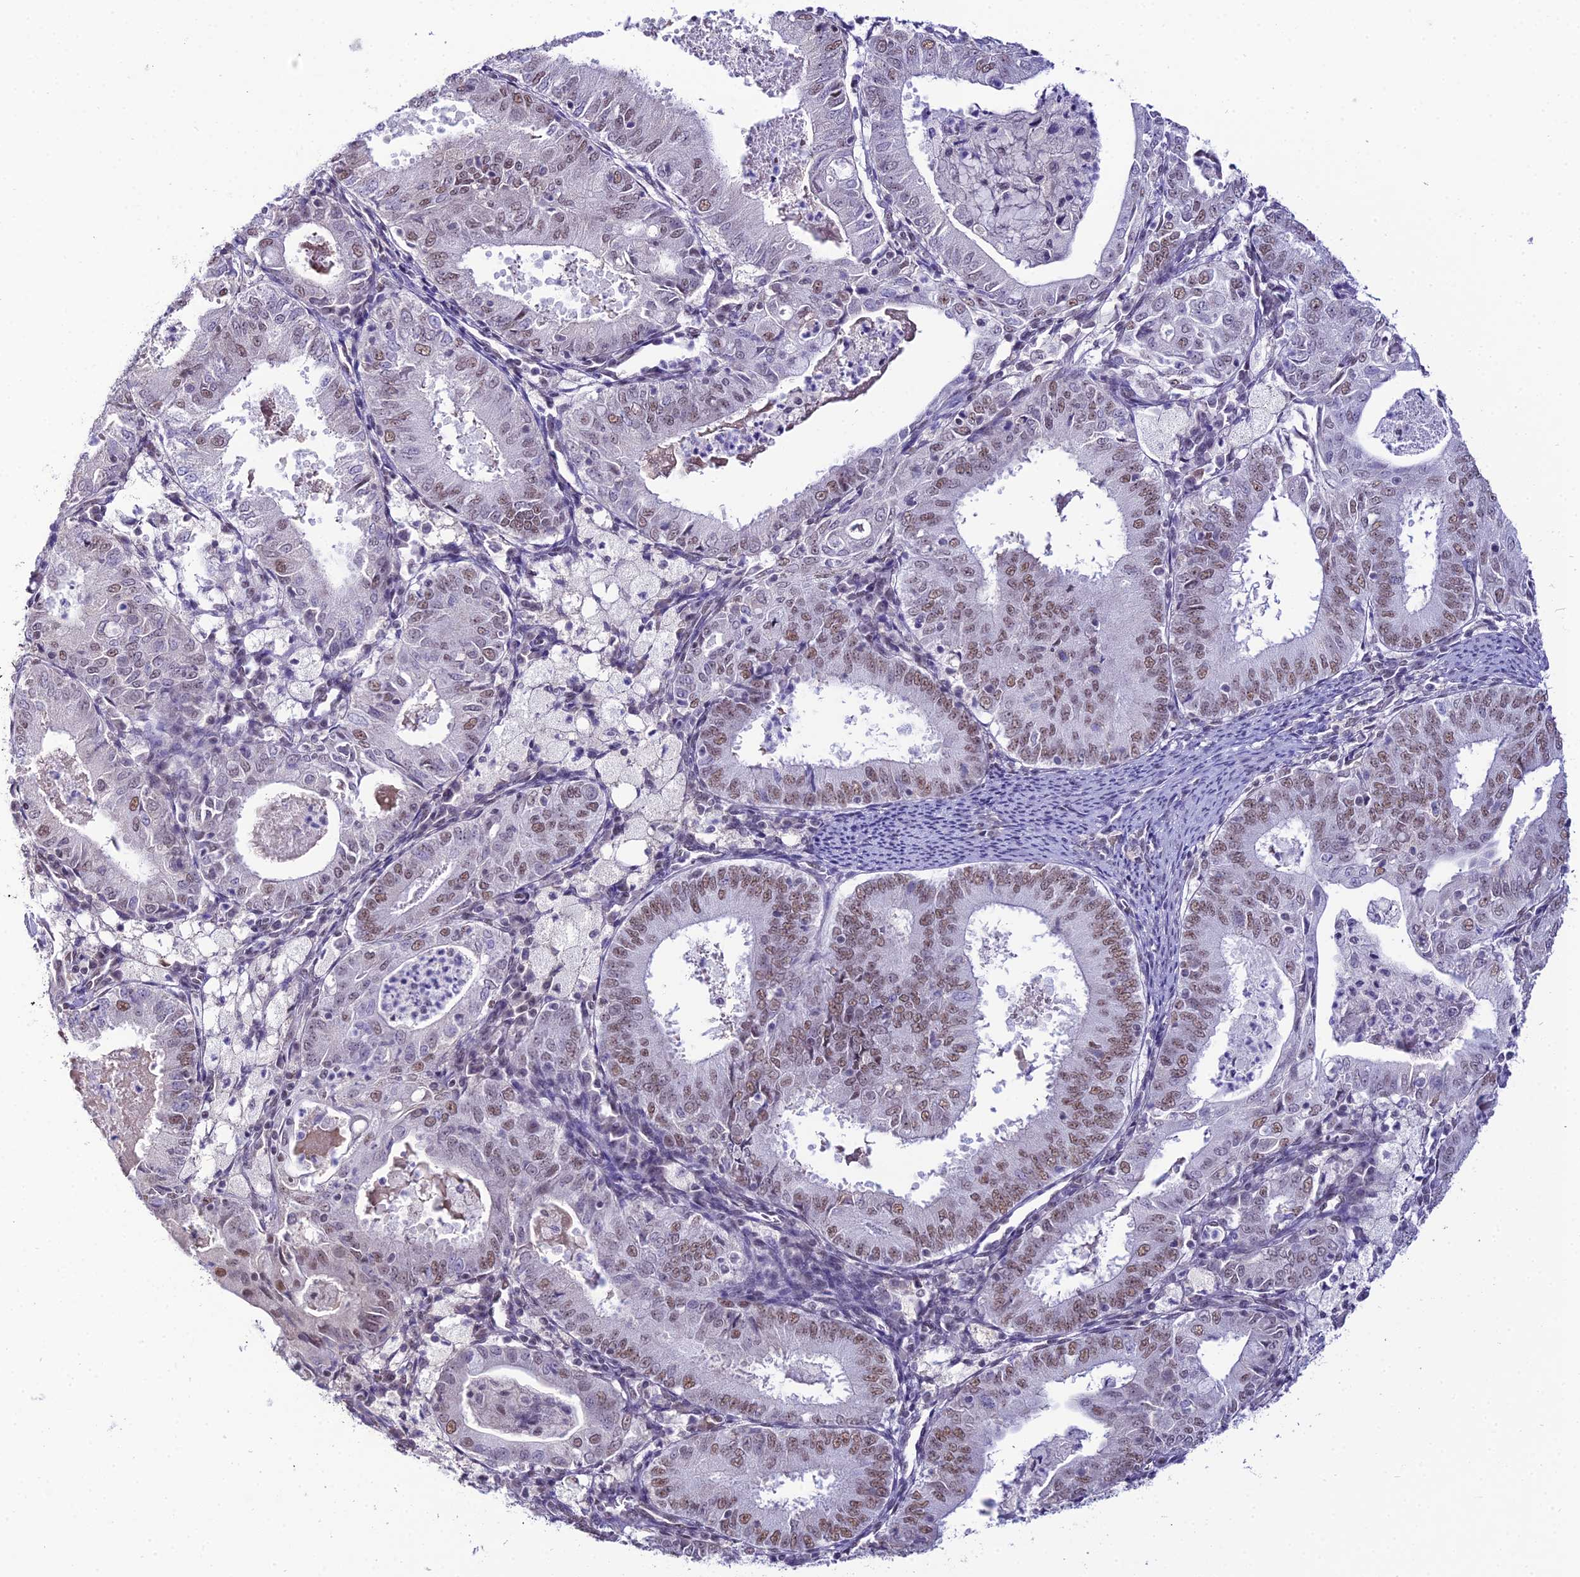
{"staining": {"intensity": "weak", "quantity": "25%-75%", "location": "nuclear"}, "tissue": "endometrial cancer", "cell_type": "Tumor cells", "image_type": "cancer", "snomed": [{"axis": "morphology", "description": "Adenocarcinoma, NOS"}, {"axis": "topography", "description": "Endometrium"}], "caption": "Immunohistochemistry (IHC) staining of endometrial adenocarcinoma, which displays low levels of weak nuclear staining in approximately 25%-75% of tumor cells indicating weak nuclear protein expression. The staining was performed using DAB (3,3'-diaminobenzidine) (brown) for protein detection and nuclei were counterstained in hematoxylin (blue).", "gene": "RBM12", "patient": {"sex": "female", "age": 57}}